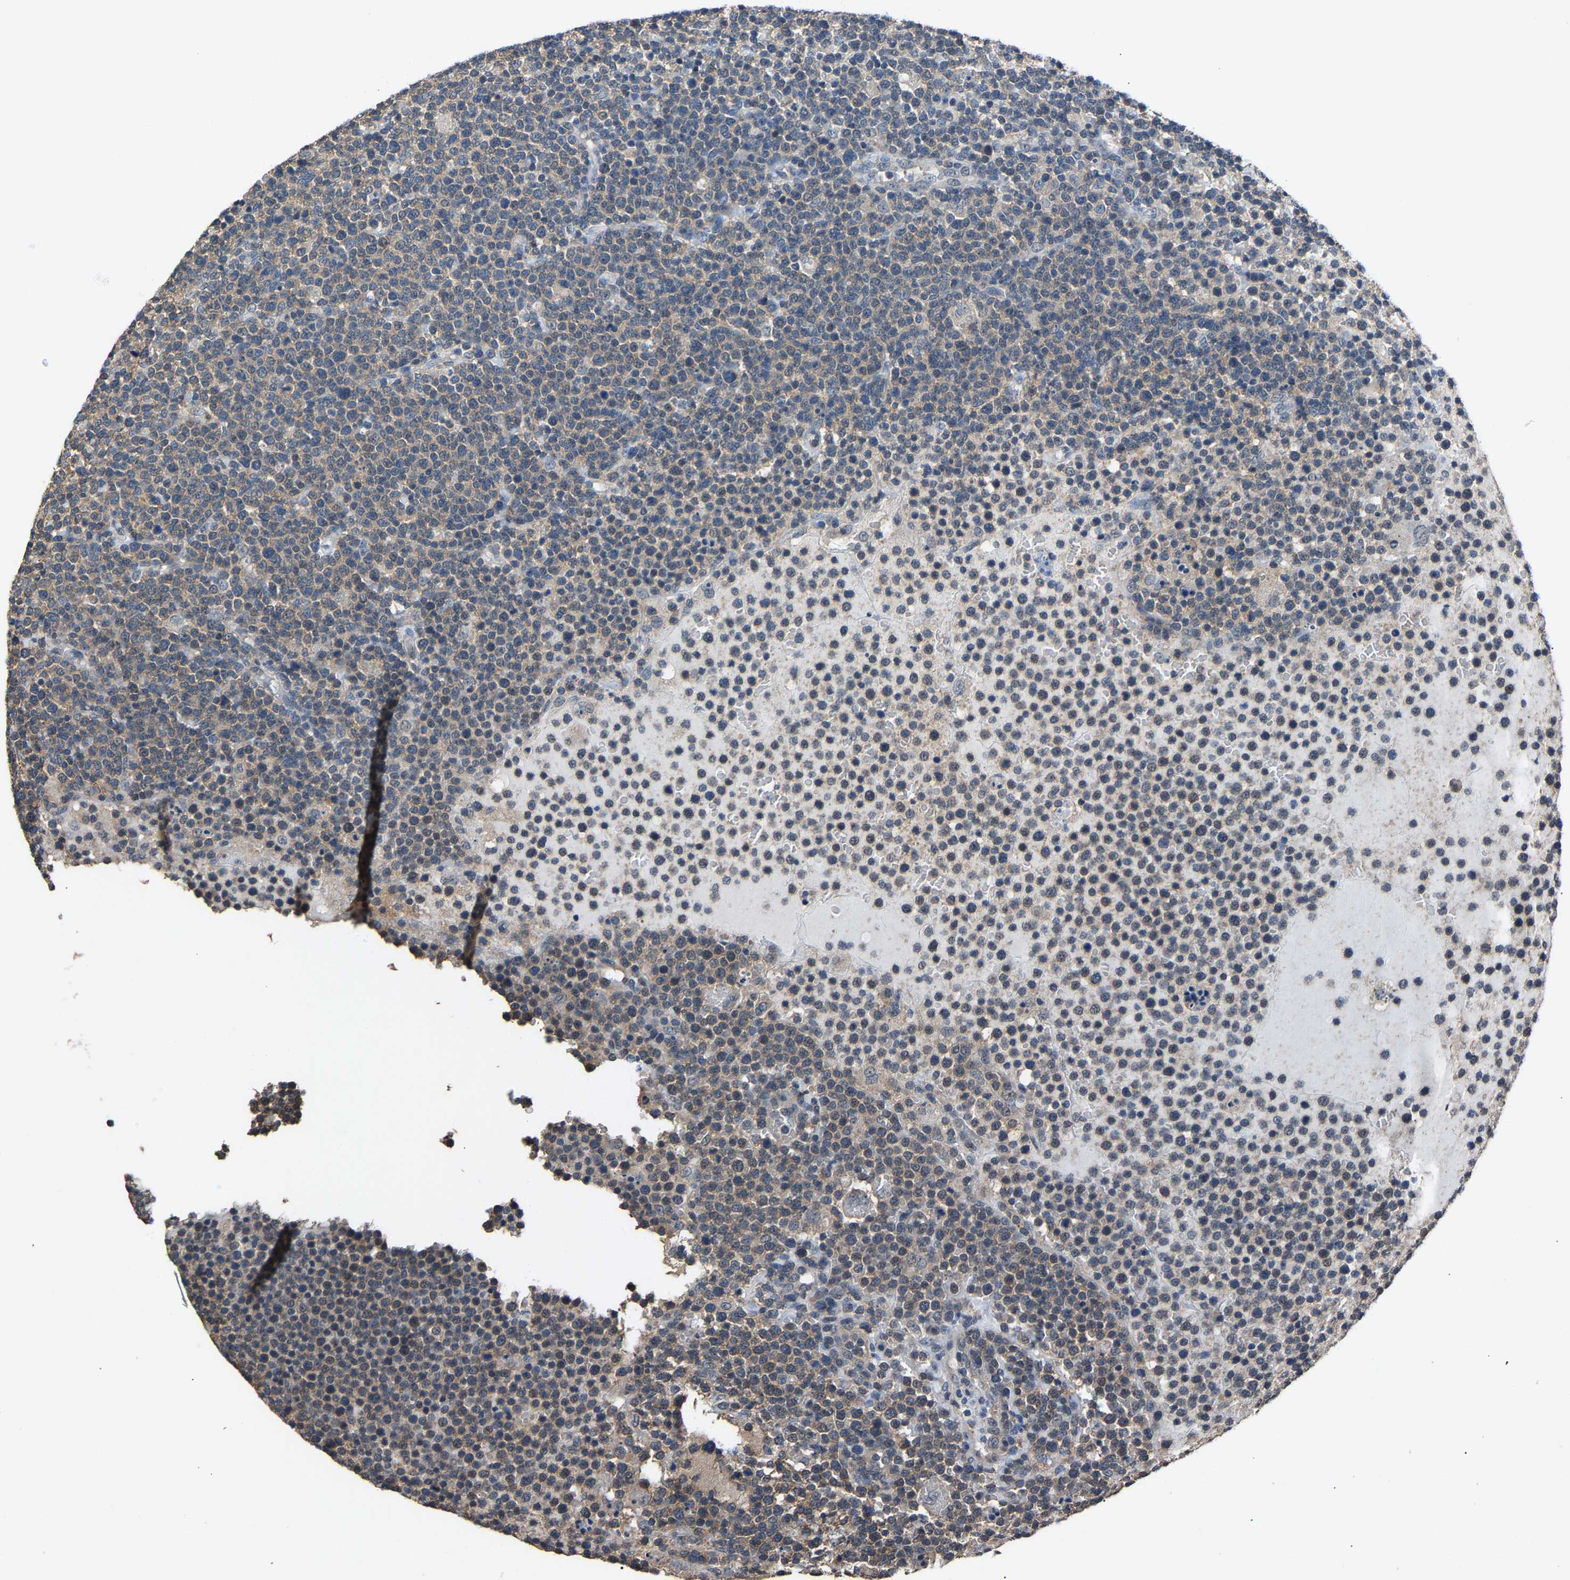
{"staining": {"intensity": "moderate", "quantity": "25%-75%", "location": "cytoplasmic/membranous"}, "tissue": "lymphoma", "cell_type": "Tumor cells", "image_type": "cancer", "snomed": [{"axis": "morphology", "description": "Malignant lymphoma, non-Hodgkin's type, High grade"}, {"axis": "topography", "description": "Lymph node"}], "caption": "IHC of malignant lymphoma, non-Hodgkin's type (high-grade) exhibits medium levels of moderate cytoplasmic/membranous positivity in about 25%-75% of tumor cells. The protein is shown in brown color, while the nuclei are stained blue.", "gene": "ABCC9", "patient": {"sex": "male", "age": 61}}